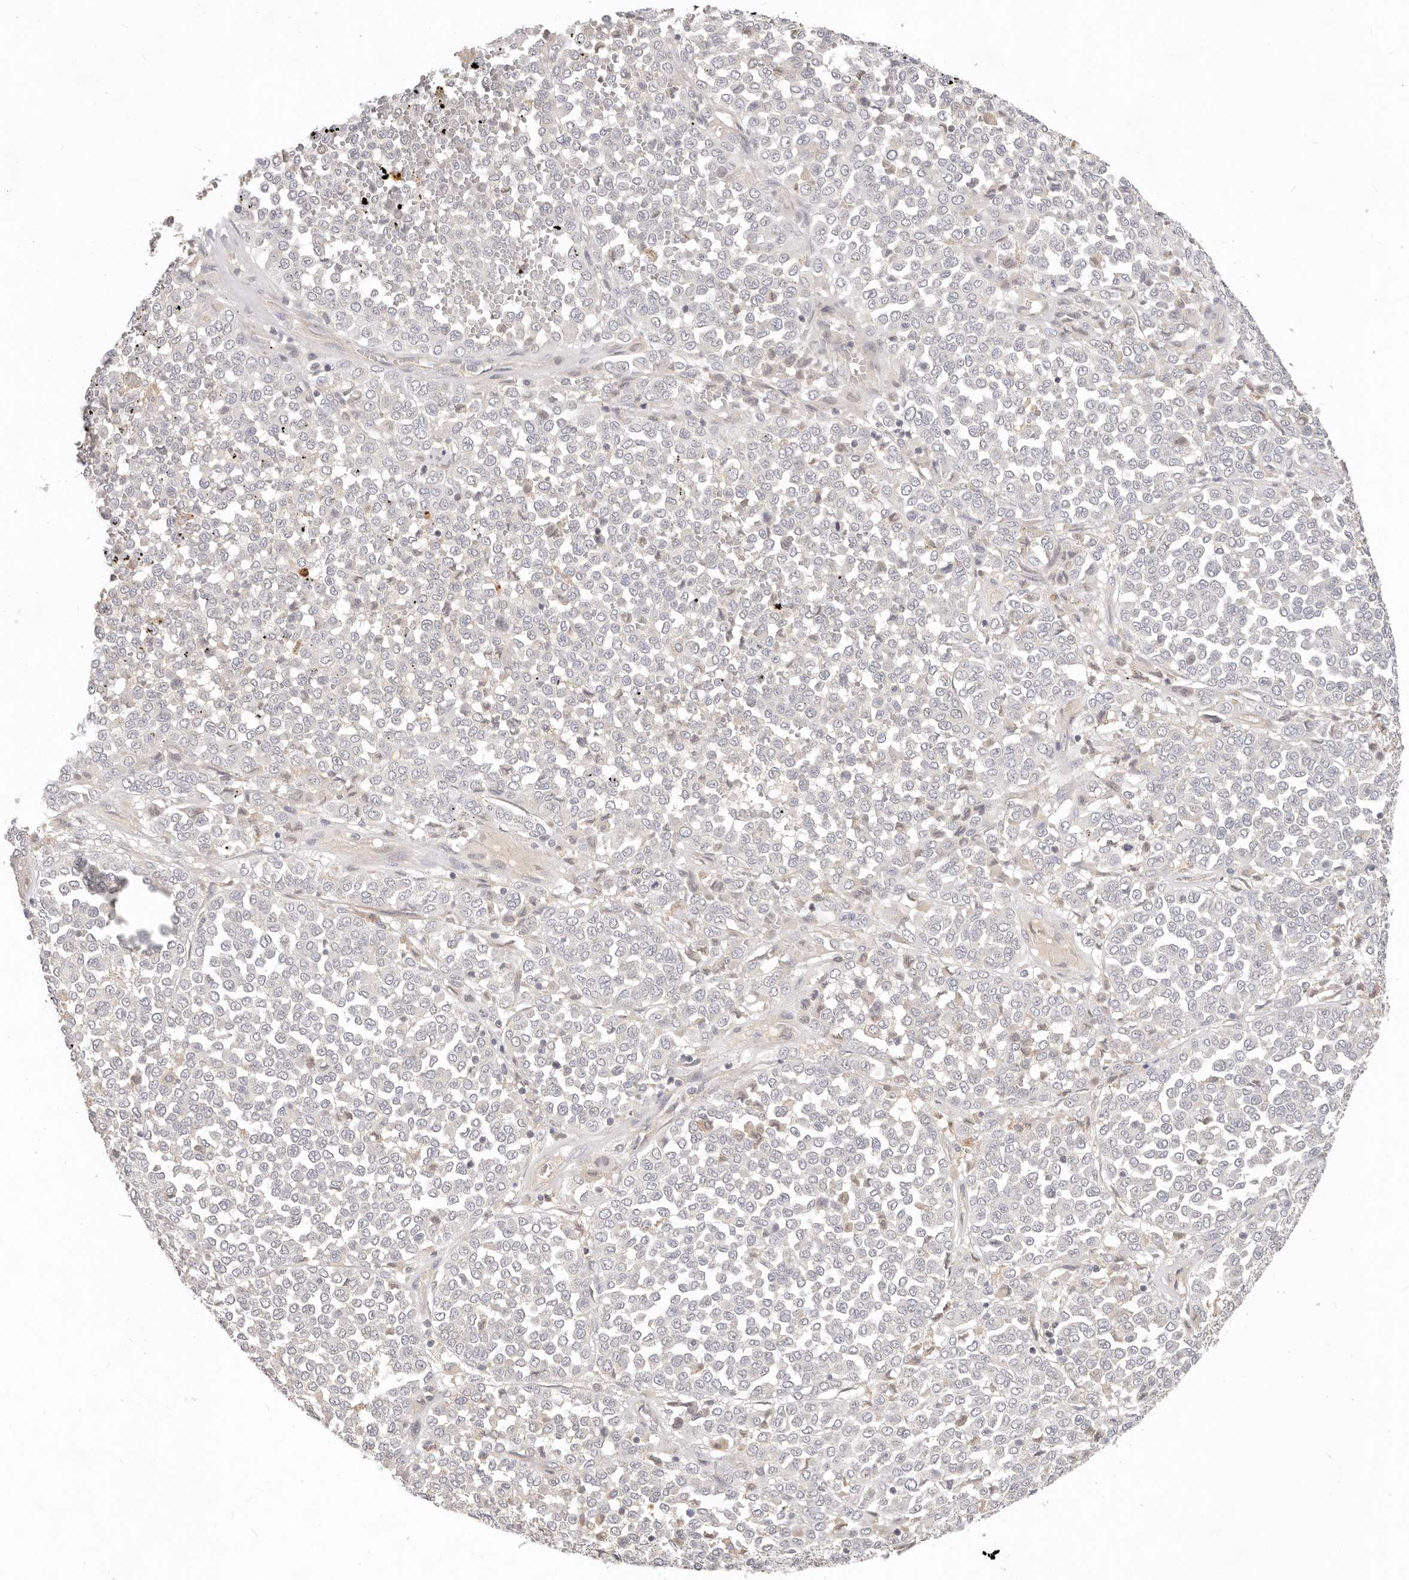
{"staining": {"intensity": "negative", "quantity": "none", "location": "none"}, "tissue": "melanoma", "cell_type": "Tumor cells", "image_type": "cancer", "snomed": [{"axis": "morphology", "description": "Malignant melanoma, Metastatic site"}, {"axis": "topography", "description": "Pancreas"}], "caption": "Immunohistochemical staining of melanoma reveals no significant positivity in tumor cells.", "gene": "USP49", "patient": {"sex": "female", "age": 30}}